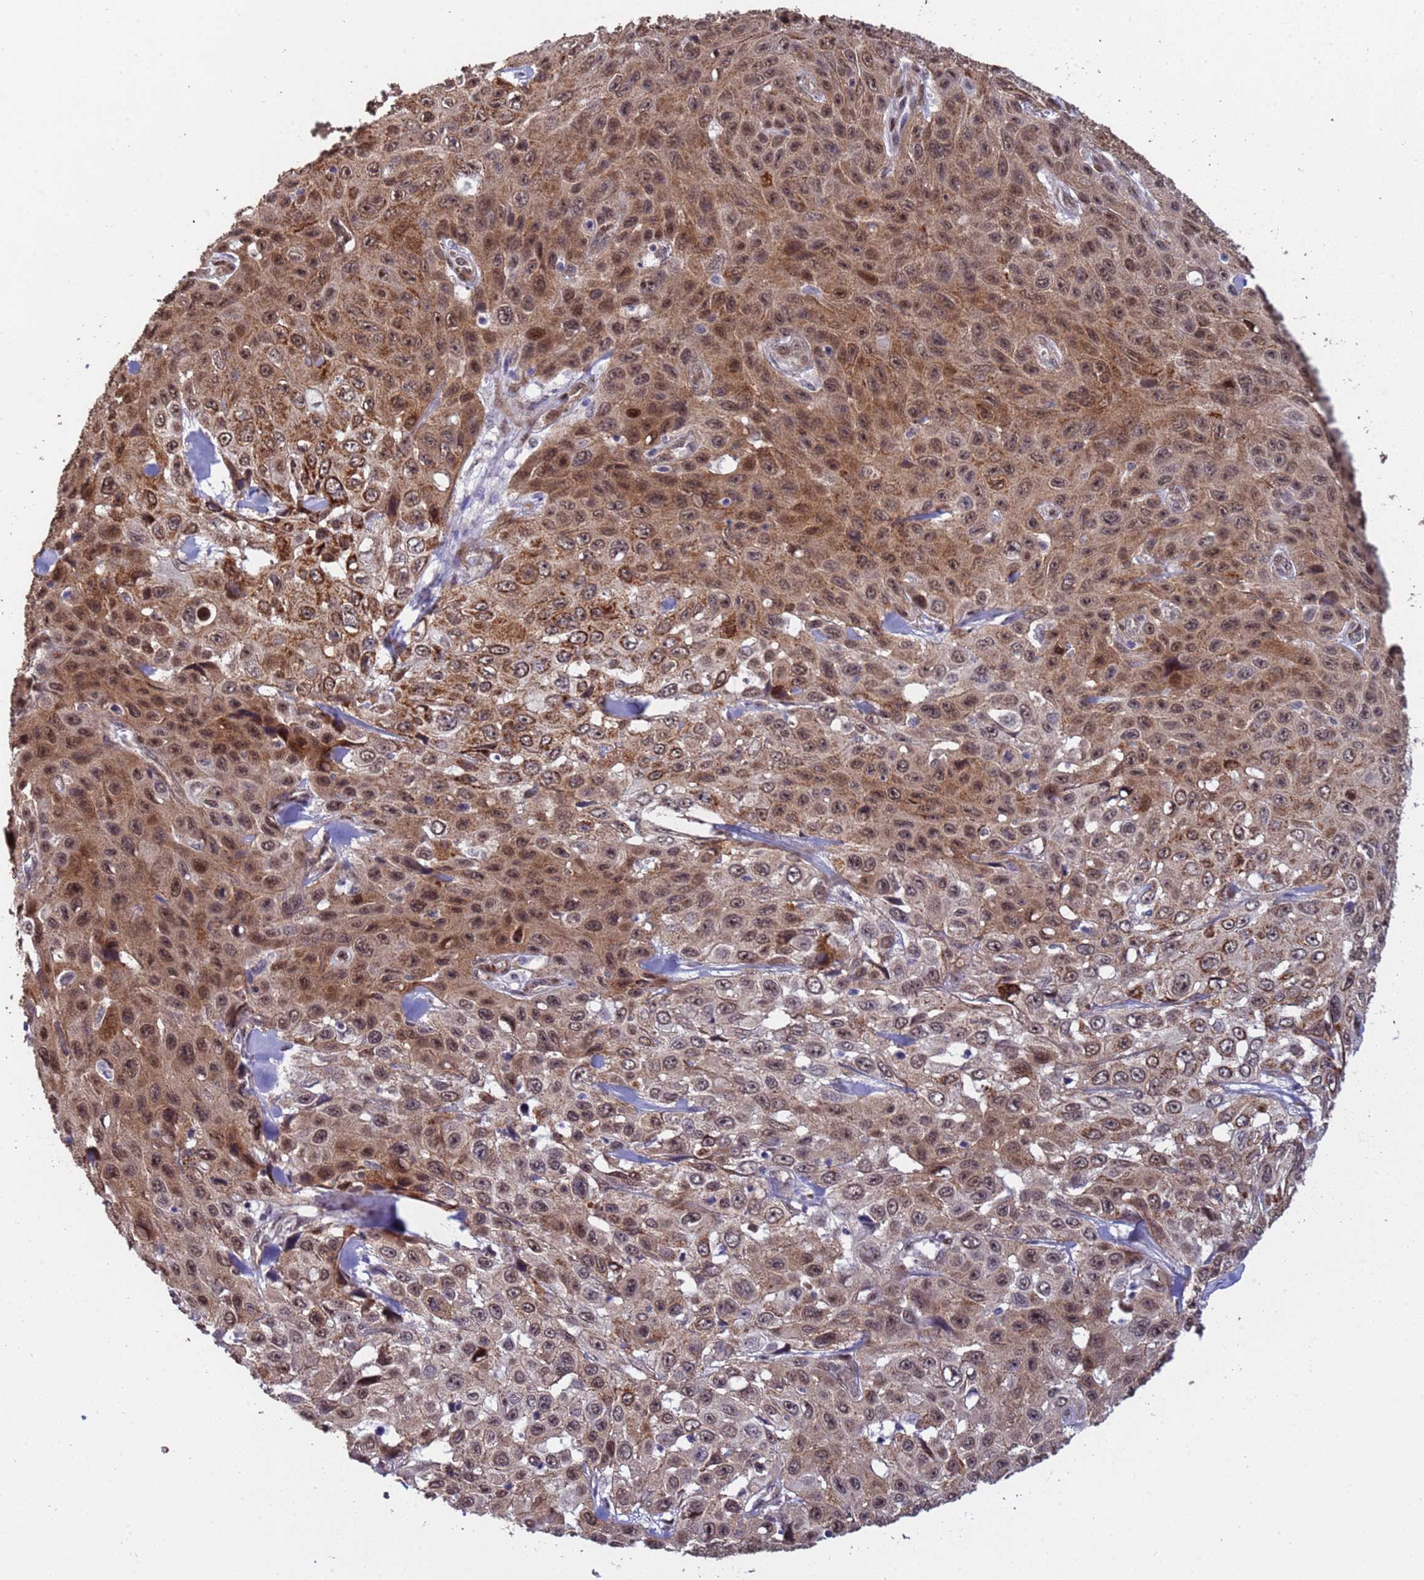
{"staining": {"intensity": "moderate", "quantity": ">75%", "location": "cytoplasmic/membranous,nuclear"}, "tissue": "skin cancer", "cell_type": "Tumor cells", "image_type": "cancer", "snomed": [{"axis": "morphology", "description": "Squamous cell carcinoma, NOS"}, {"axis": "topography", "description": "Skin"}], "caption": "IHC of skin cancer (squamous cell carcinoma) shows medium levels of moderate cytoplasmic/membranous and nuclear staining in about >75% of tumor cells.", "gene": "TRIP6", "patient": {"sex": "male", "age": 82}}